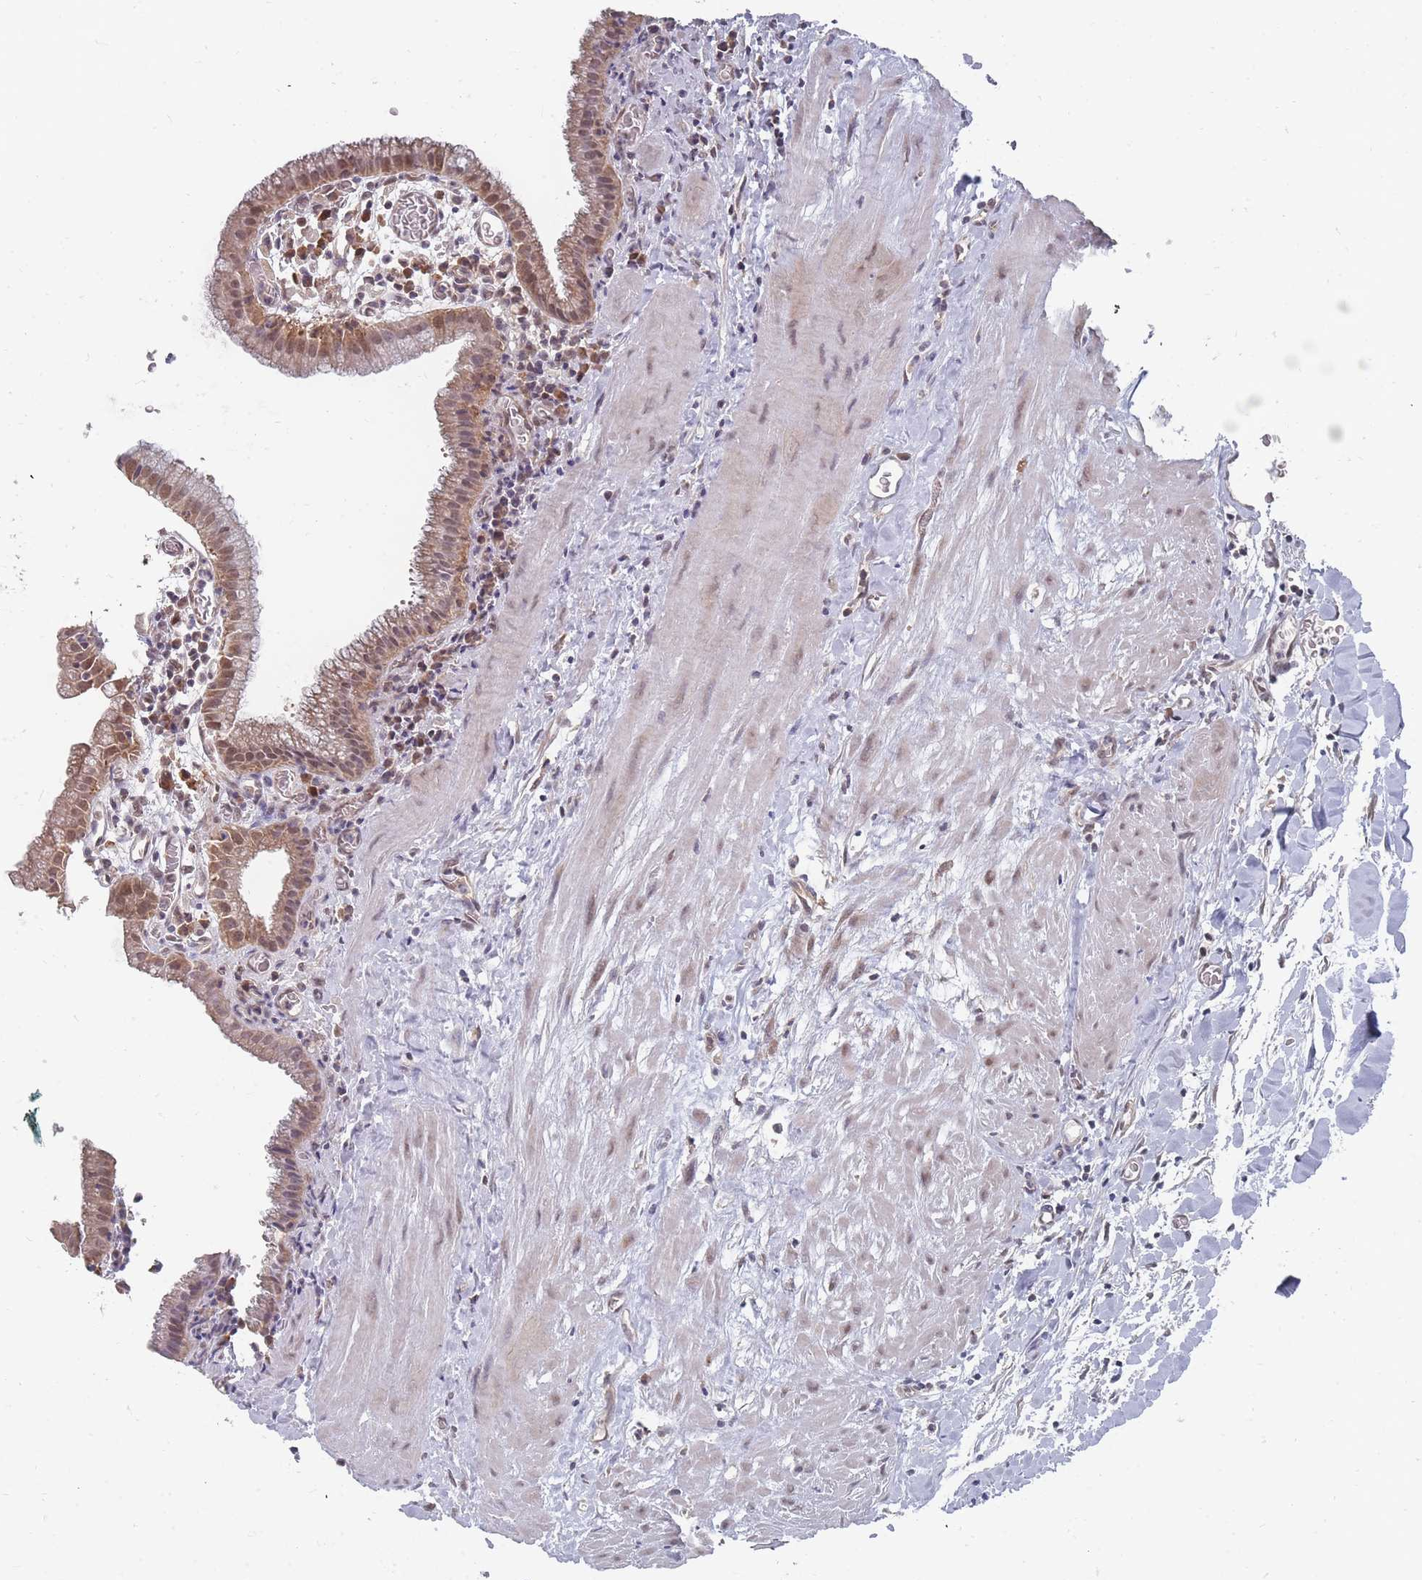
{"staining": {"intensity": "moderate", "quantity": "25%-75%", "location": "cytoplasmic/membranous,nuclear"}, "tissue": "gallbladder", "cell_type": "Glandular cells", "image_type": "normal", "snomed": [{"axis": "morphology", "description": "Normal tissue, NOS"}, {"axis": "topography", "description": "Gallbladder"}], "caption": "Unremarkable gallbladder exhibits moderate cytoplasmic/membranous,nuclear expression in about 25%-75% of glandular cells, visualized by immunohistochemistry. Using DAB (3,3'-diaminobenzidine) (brown) and hematoxylin (blue) stains, captured at high magnification using brightfield microscopy.", "gene": "NKD1", "patient": {"sex": "male", "age": 78}}